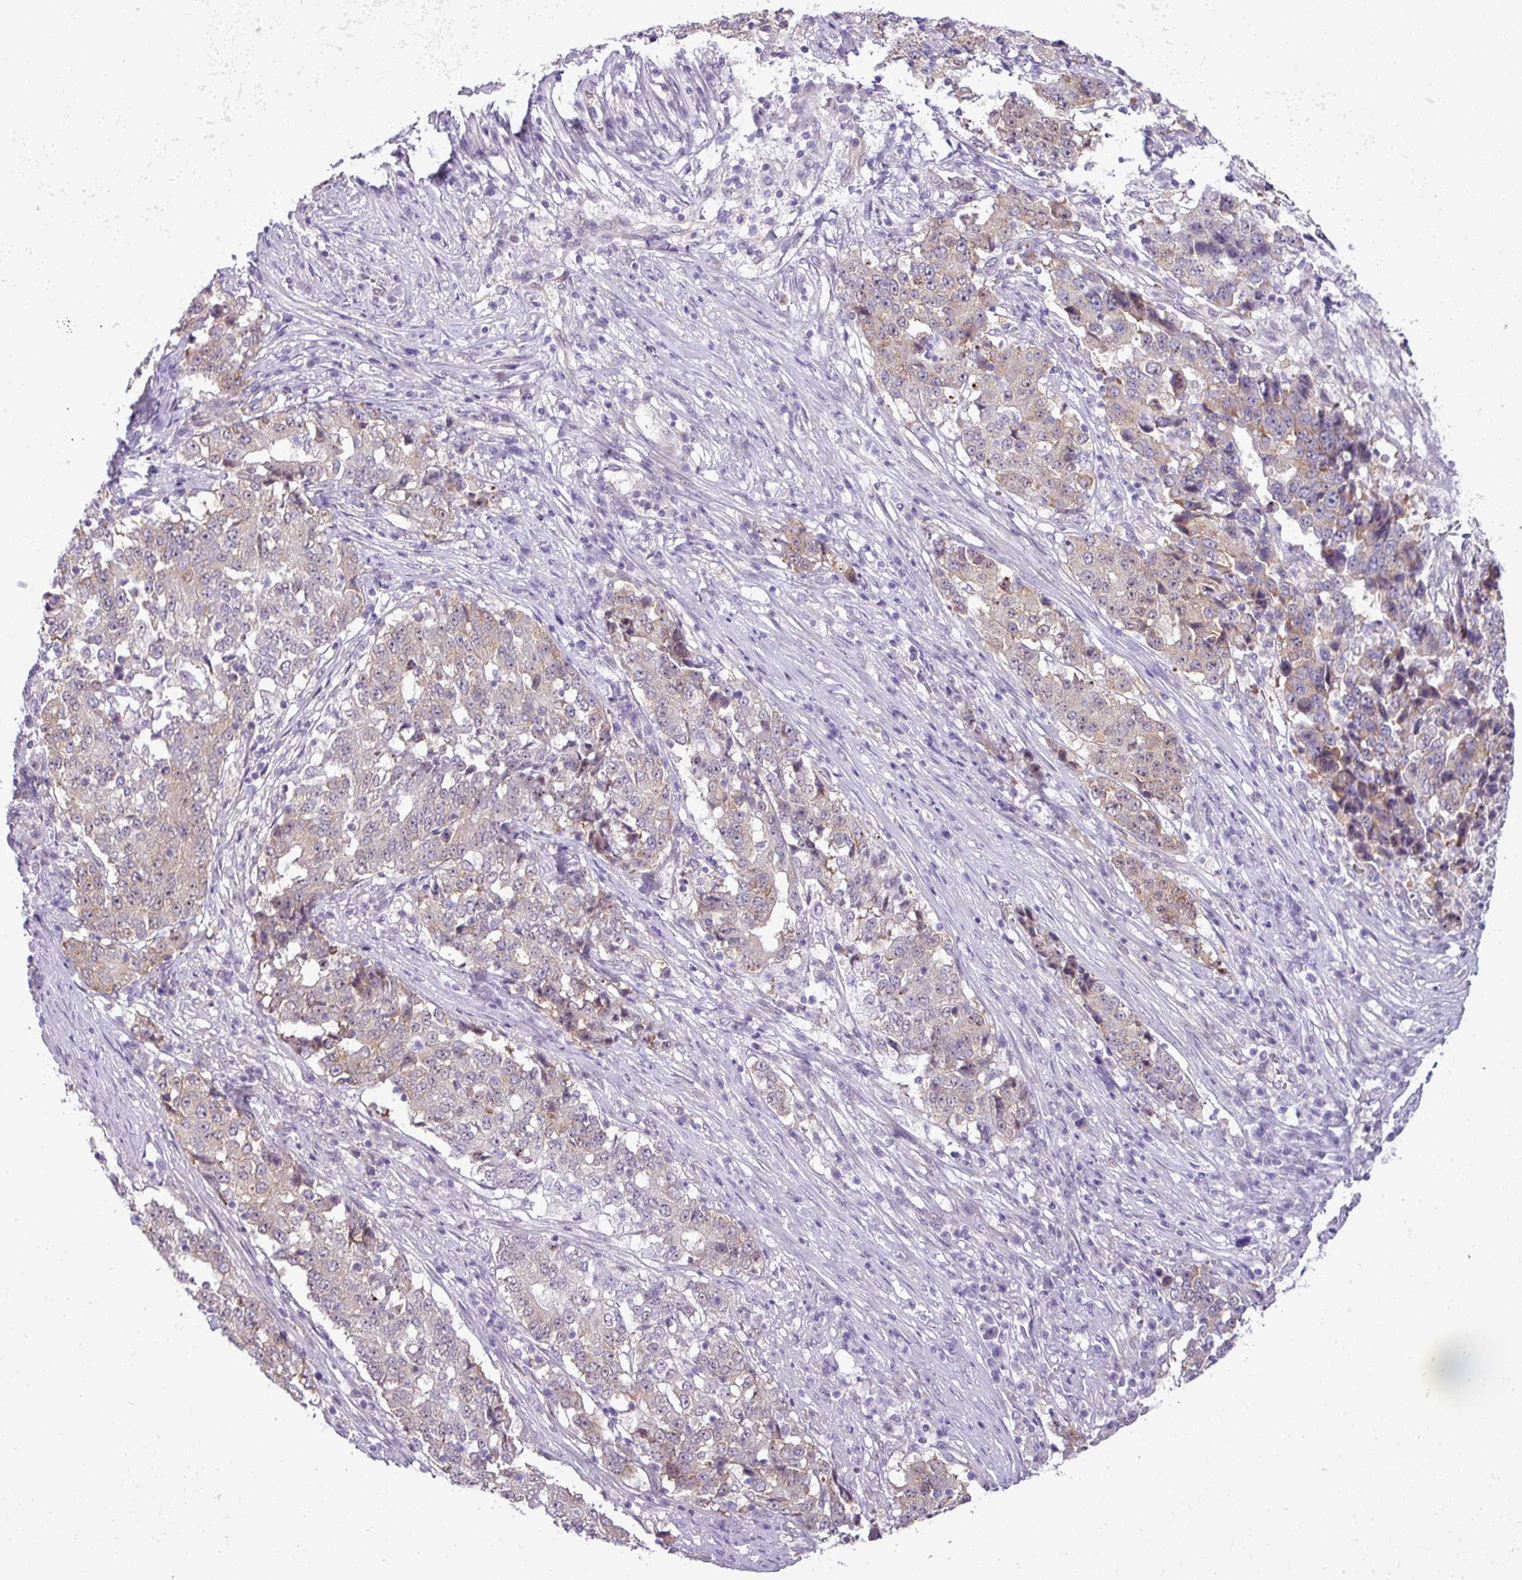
{"staining": {"intensity": "weak", "quantity": "<25%", "location": "cytoplasmic/membranous"}, "tissue": "stomach cancer", "cell_type": "Tumor cells", "image_type": "cancer", "snomed": [{"axis": "morphology", "description": "Adenocarcinoma, NOS"}, {"axis": "topography", "description": "Stomach"}], "caption": "Immunohistochemistry (IHC) of human adenocarcinoma (stomach) exhibits no expression in tumor cells.", "gene": "MAK16", "patient": {"sex": "male", "age": 59}}